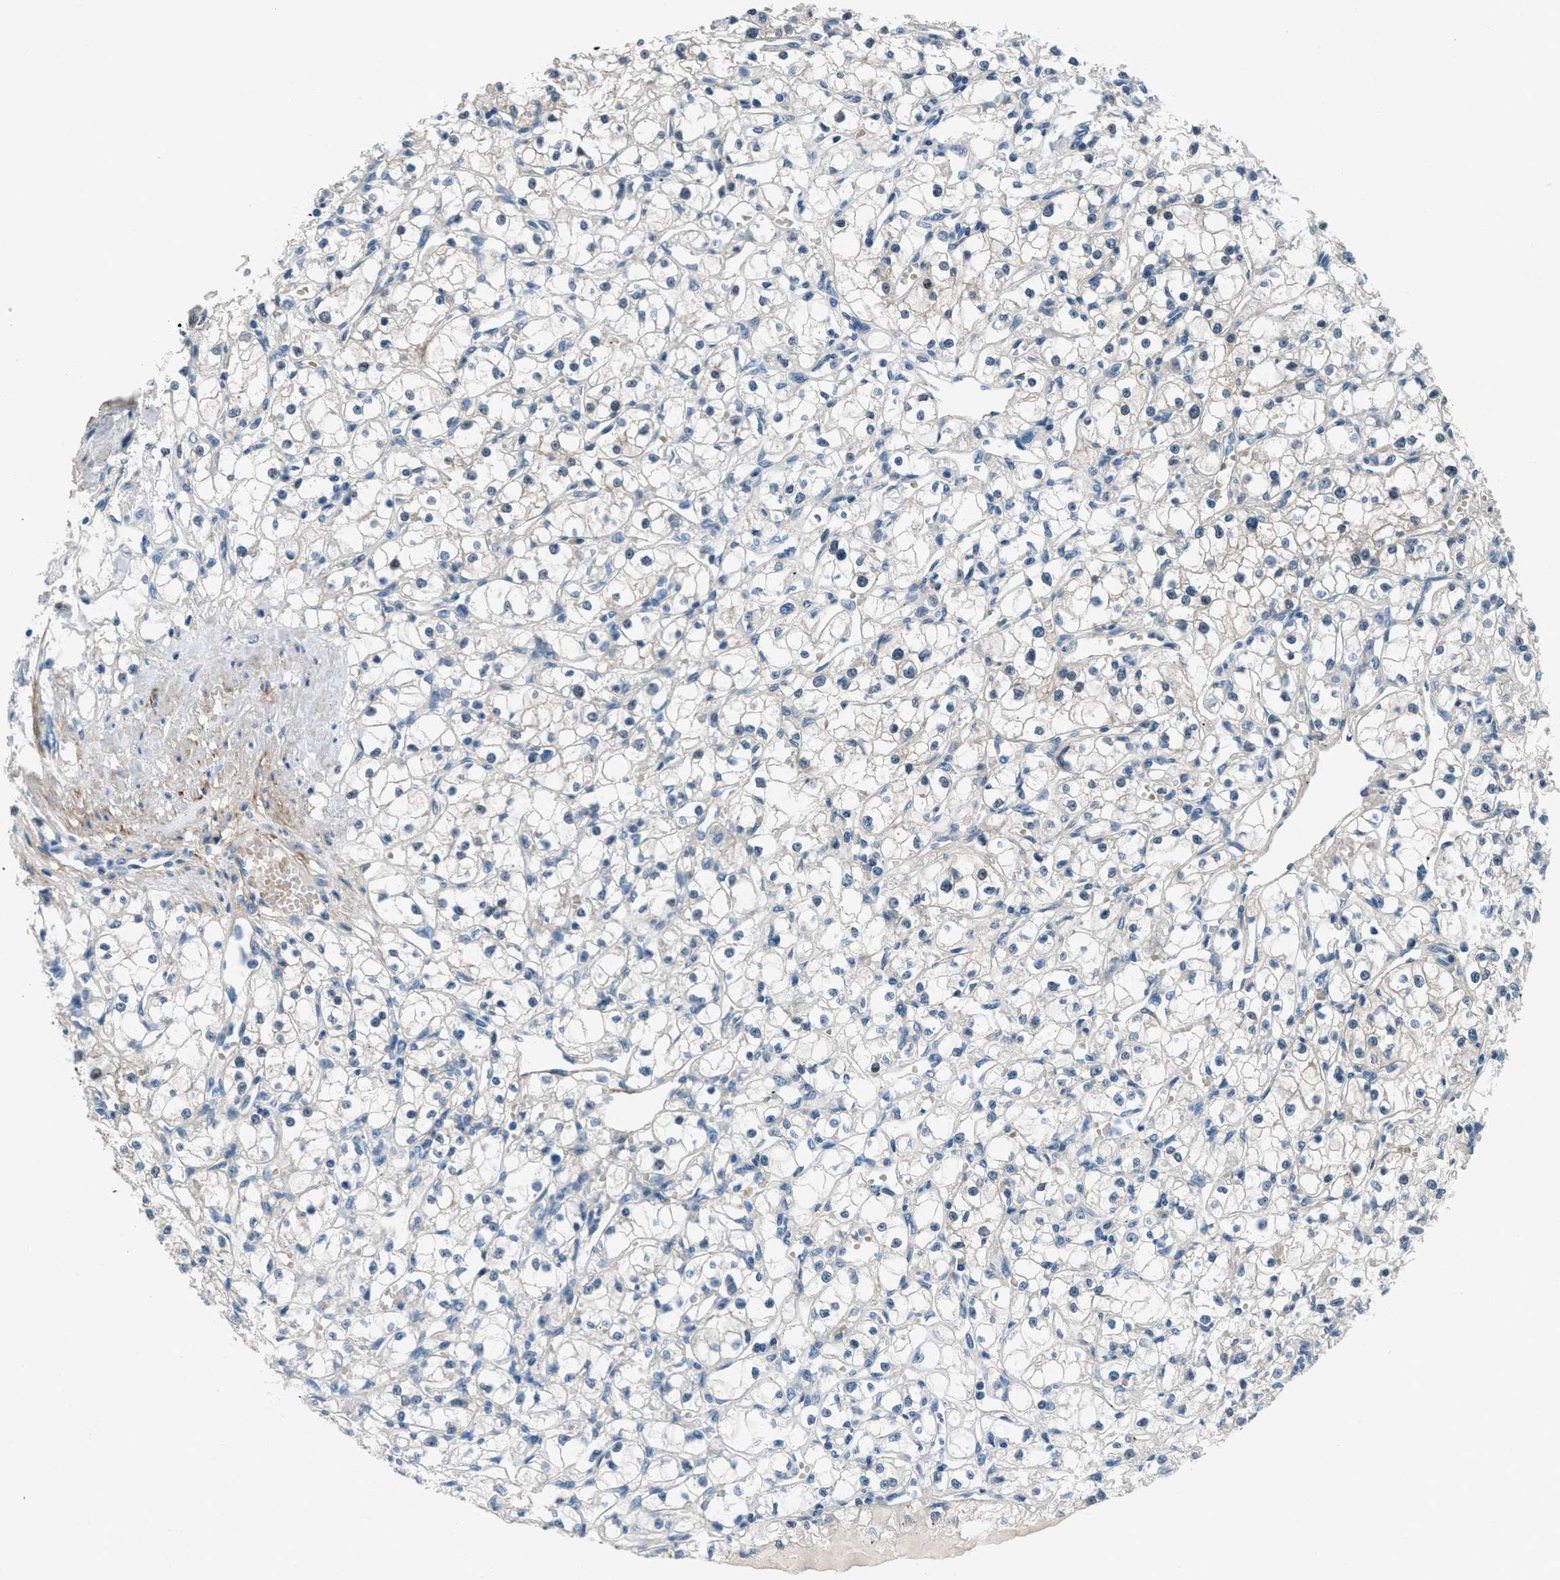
{"staining": {"intensity": "negative", "quantity": "none", "location": "none"}, "tissue": "renal cancer", "cell_type": "Tumor cells", "image_type": "cancer", "snomed": [{"axis": "morphology", "description": "Adenocarcinoma, NOS"}, {"axis": "topography", "description": "Kidney"}], "caption": "A high-resolution histopathology image shows IHC staining of renal cancer, which exhibits no significant expression in tumor cells.", "gene": "FBN1", "patient": {"sex": "male", "age": 56}}